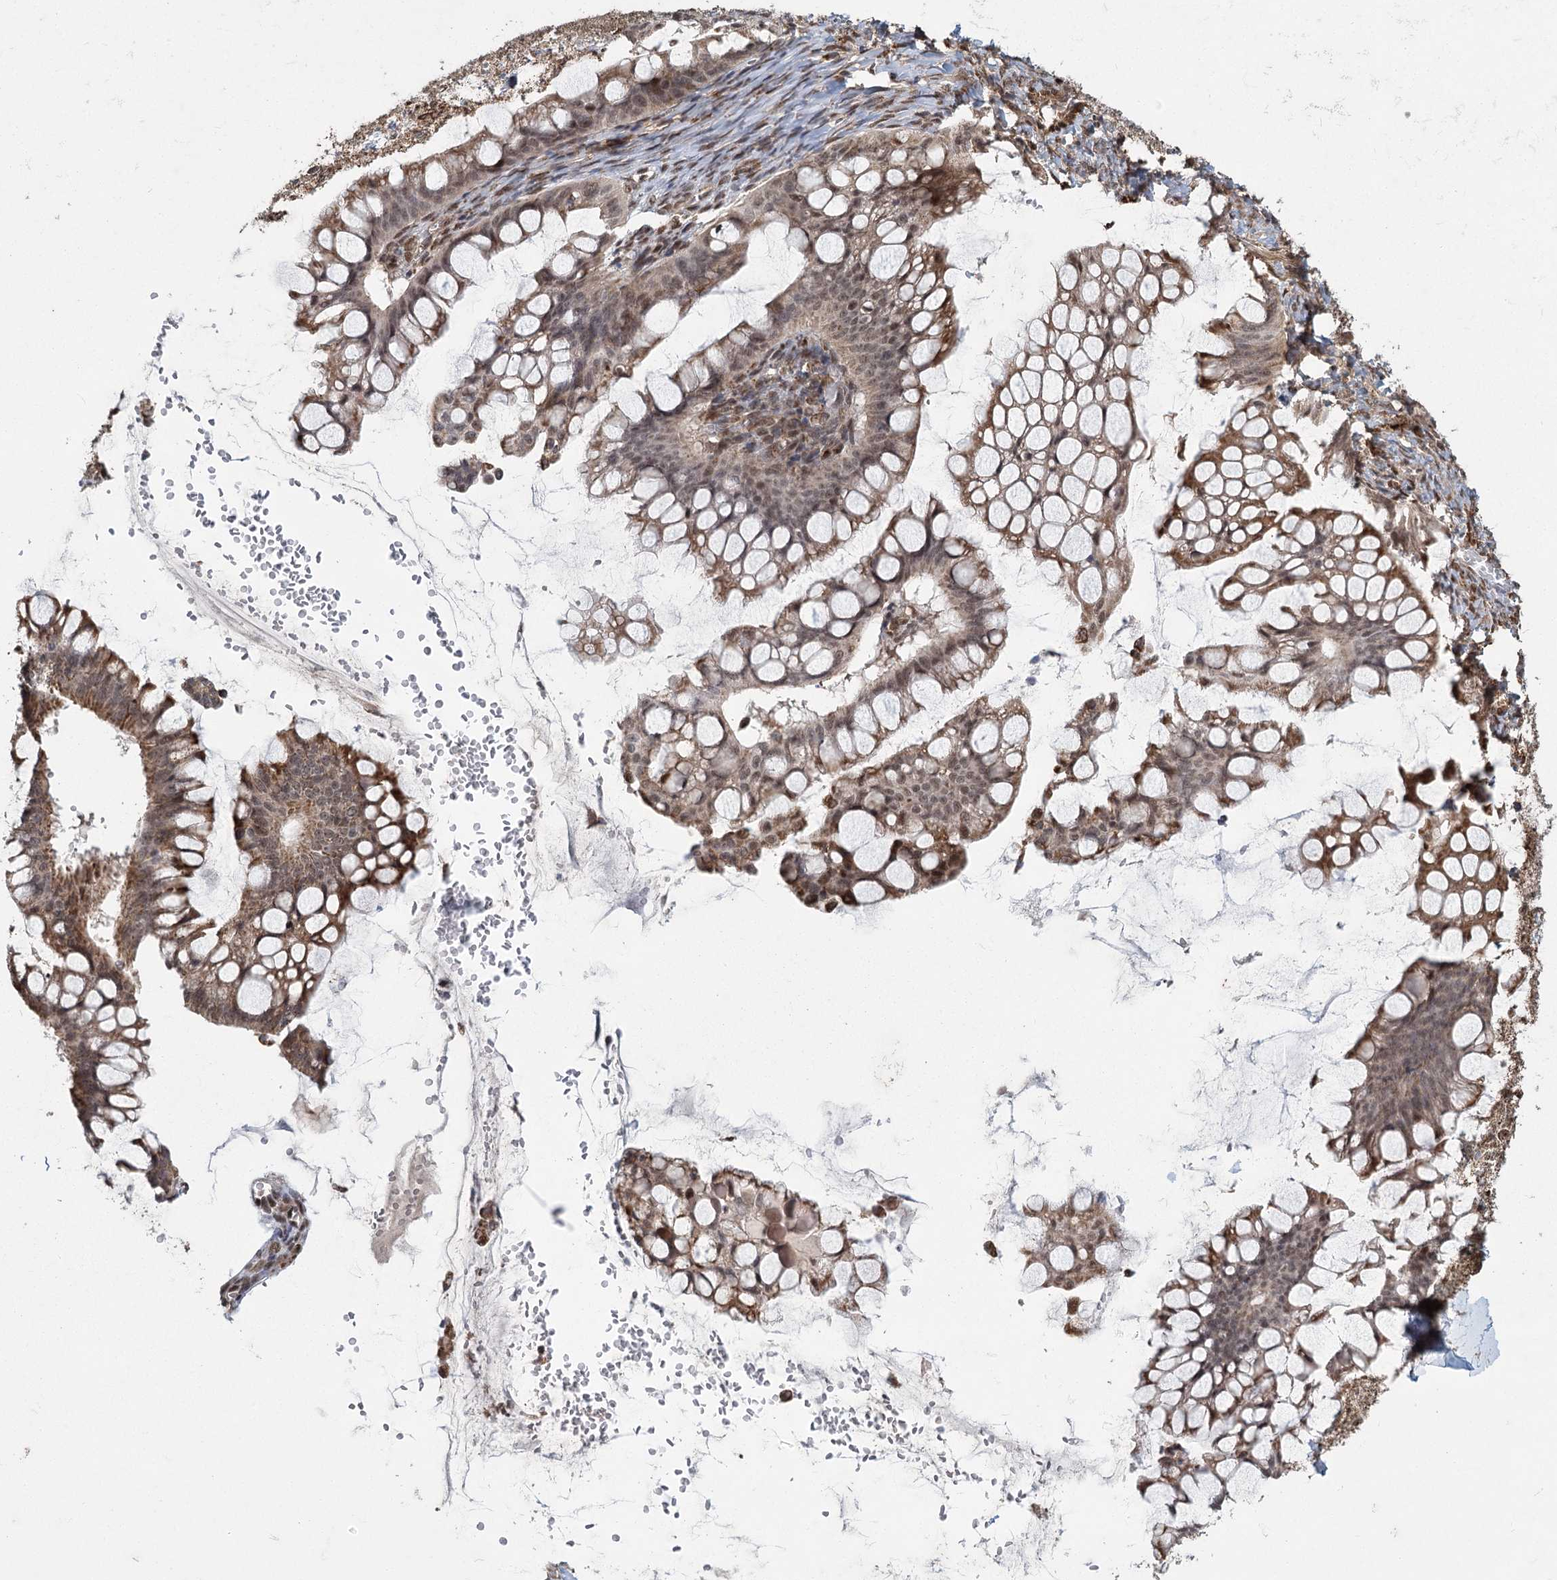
{"staining": {"intensity": "moderate", "quantity": "25%-75%", "location": "cytoplasmic/membranous,nuclear"}, "tissue": "ovarian cancer", "cell_type": "Tumor cells", "image_type": "cancer", "snomed": [{"axis": "morphology", "description": "Cystadenocarcinoma, mucinous, NOS"}, {"axis": "topography", "description": "Ovary"}], "caption": "Immunohistochemistry (IHC) of human ovarian mucinous cystadenocarcinoma reveals medium levels of moderate cytoplasmic/membranous and nuclear expression in approximately 25%-75% of tumor cells.", "gene": "ZCCHC24", "patient": {"sex": "female", "age": 73}}